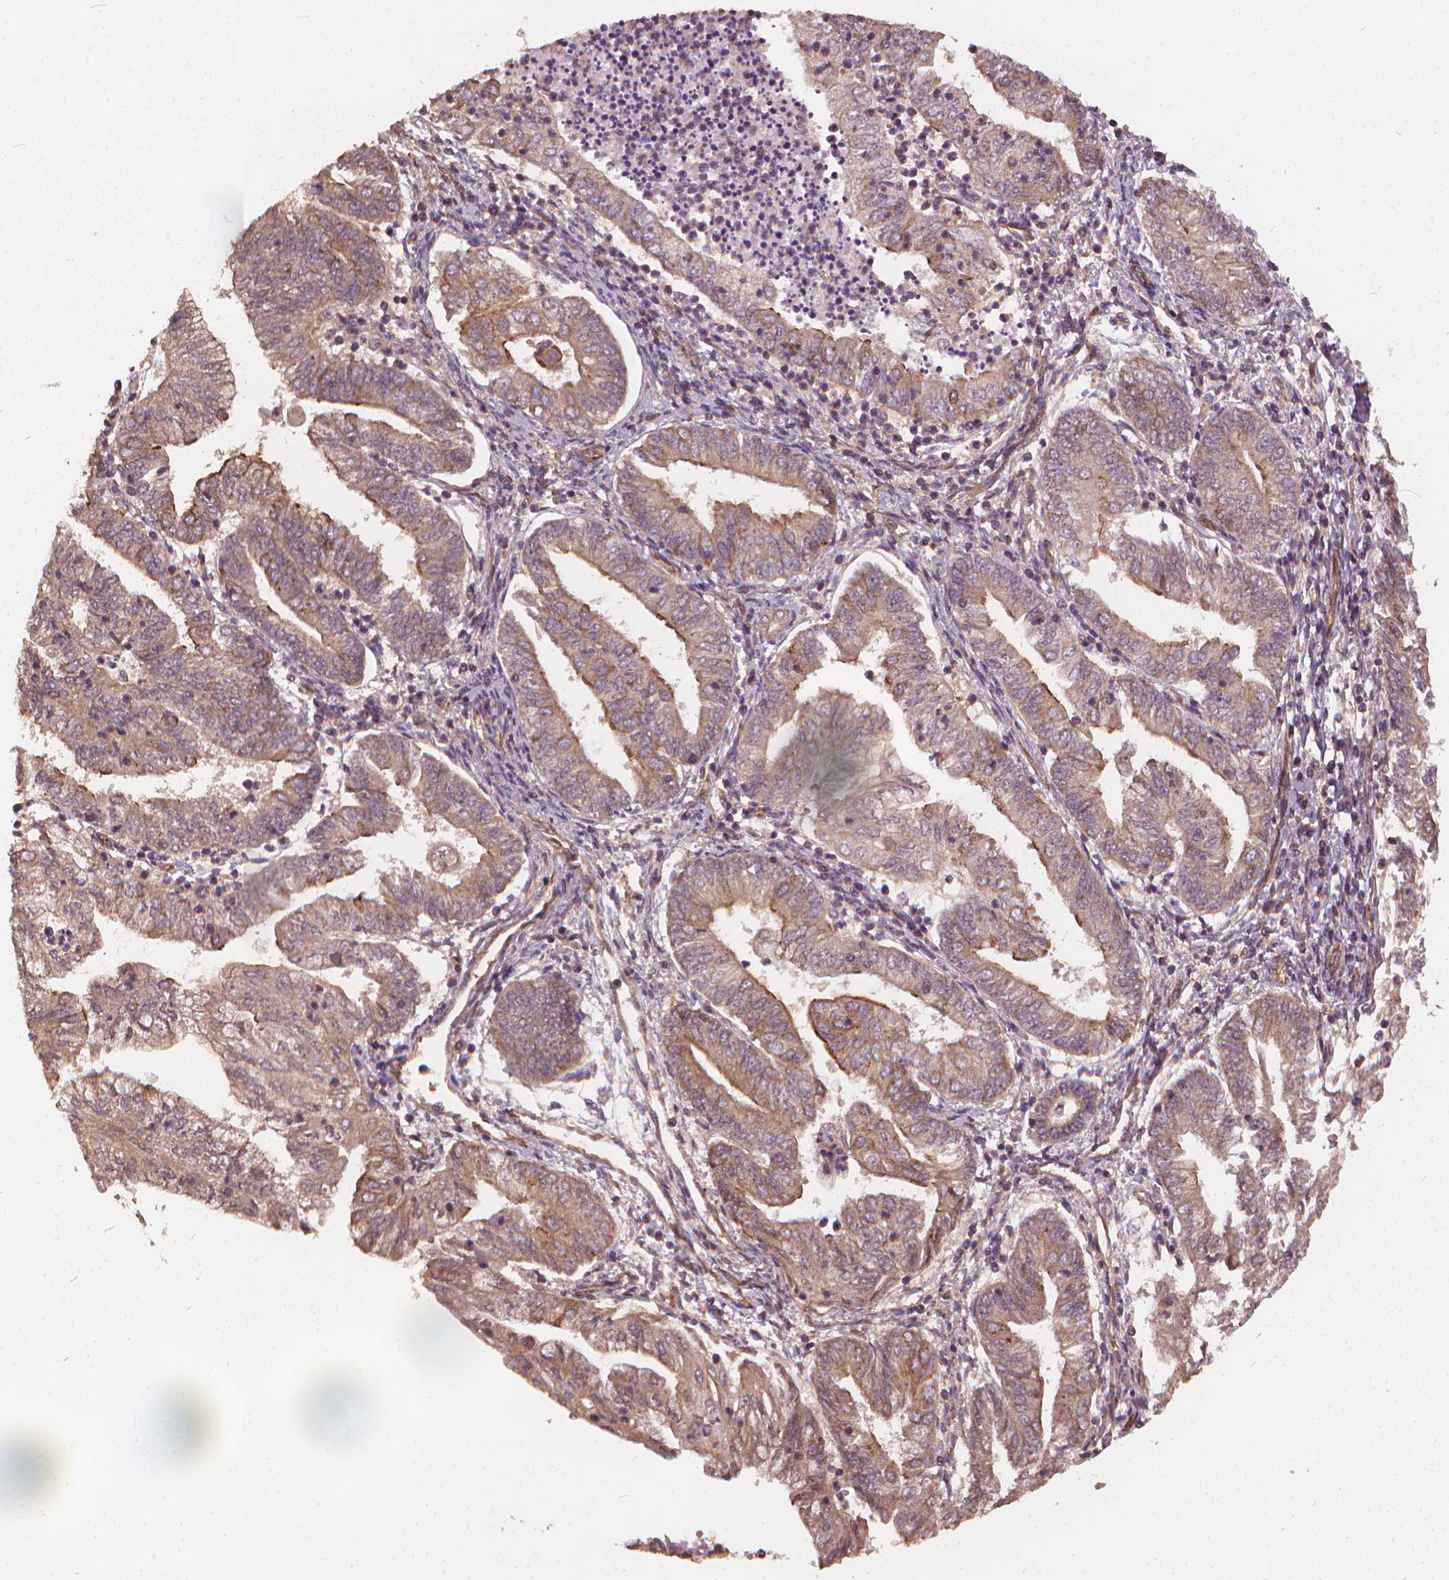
{"staining": {"intensity": "moderate", "quantity": ">75%", "location": "cytoplasmic/membranous"}, "tissue": "endometrial cancer", "cell_type": "Tumor cells", "image_type": "cancer", "snomed": [{"axis": "morphology", "description": "Adenocarcinoma, NOS"}, {"axis": "topography", "description": "Endometrium"}], "caption": "Tumor cells exhibit medium levels of moderate cytoplasmic/membranous staining in about >75% of cells in human endometrial cancer (adenocarcinoma).", "gene": "UBXN2A", "patient": {"sex": "female", "age": 55}}